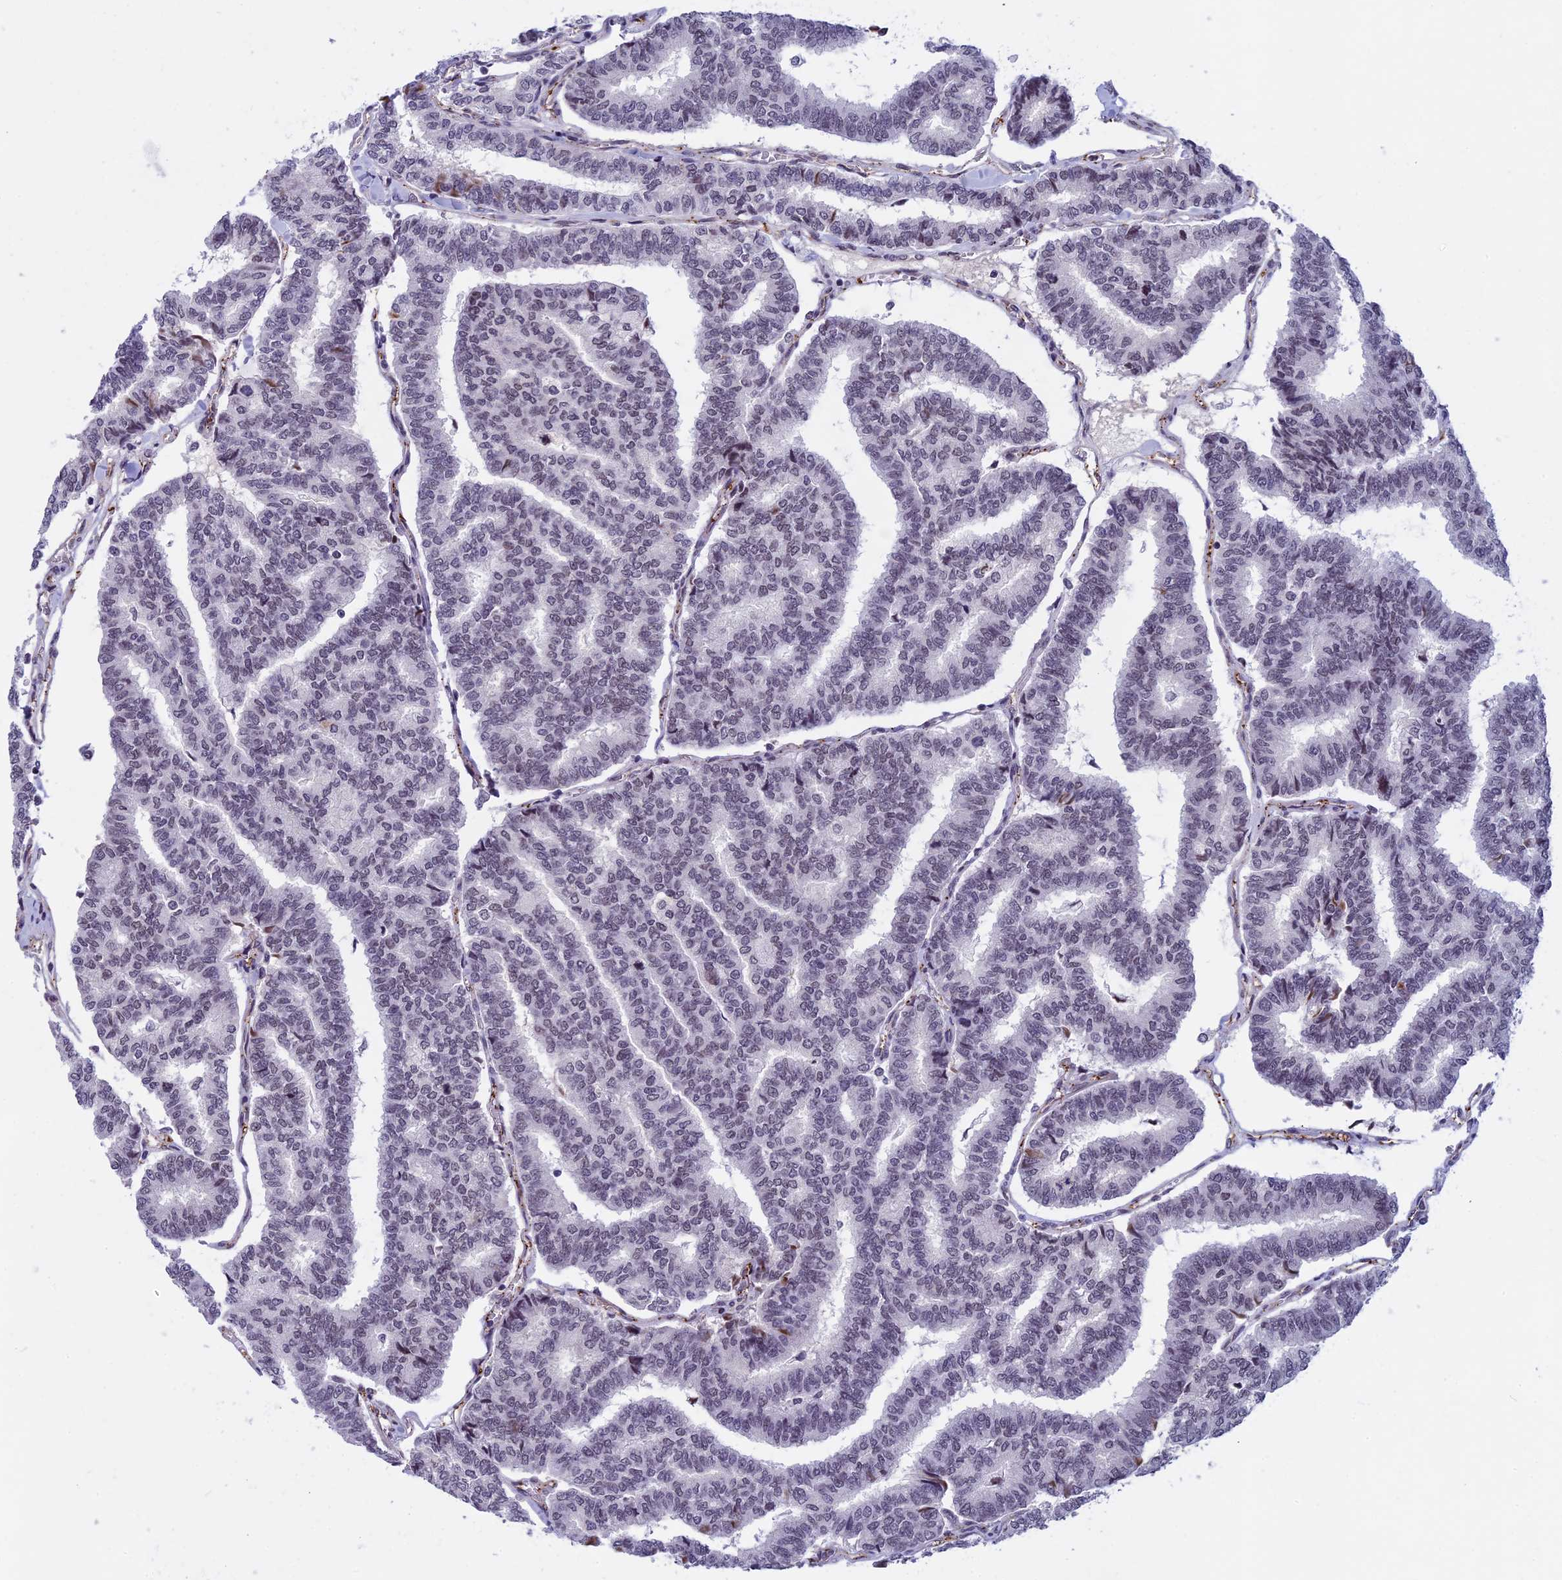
{"staining": {"intensity": "weak", "quantity": "25%-75%", "location": "nuclear"}, "tissue": "thyroid cancer", "cell_type": "Tumor cells", "image_type": "cancer", "snomed": [{"axis": "morphology", "description": "Papillary adenocarcinoma, NOS"}, {"axis": "topography", "description": "Thyroid gland"}], "caption": "A brown stain labels weak nuclear positivity of a protein in human papillary adenocarcinoma (thyroid) tumor cells.", "gene": "NIPBL", "patient": {"sex": "female", "age": 35}}